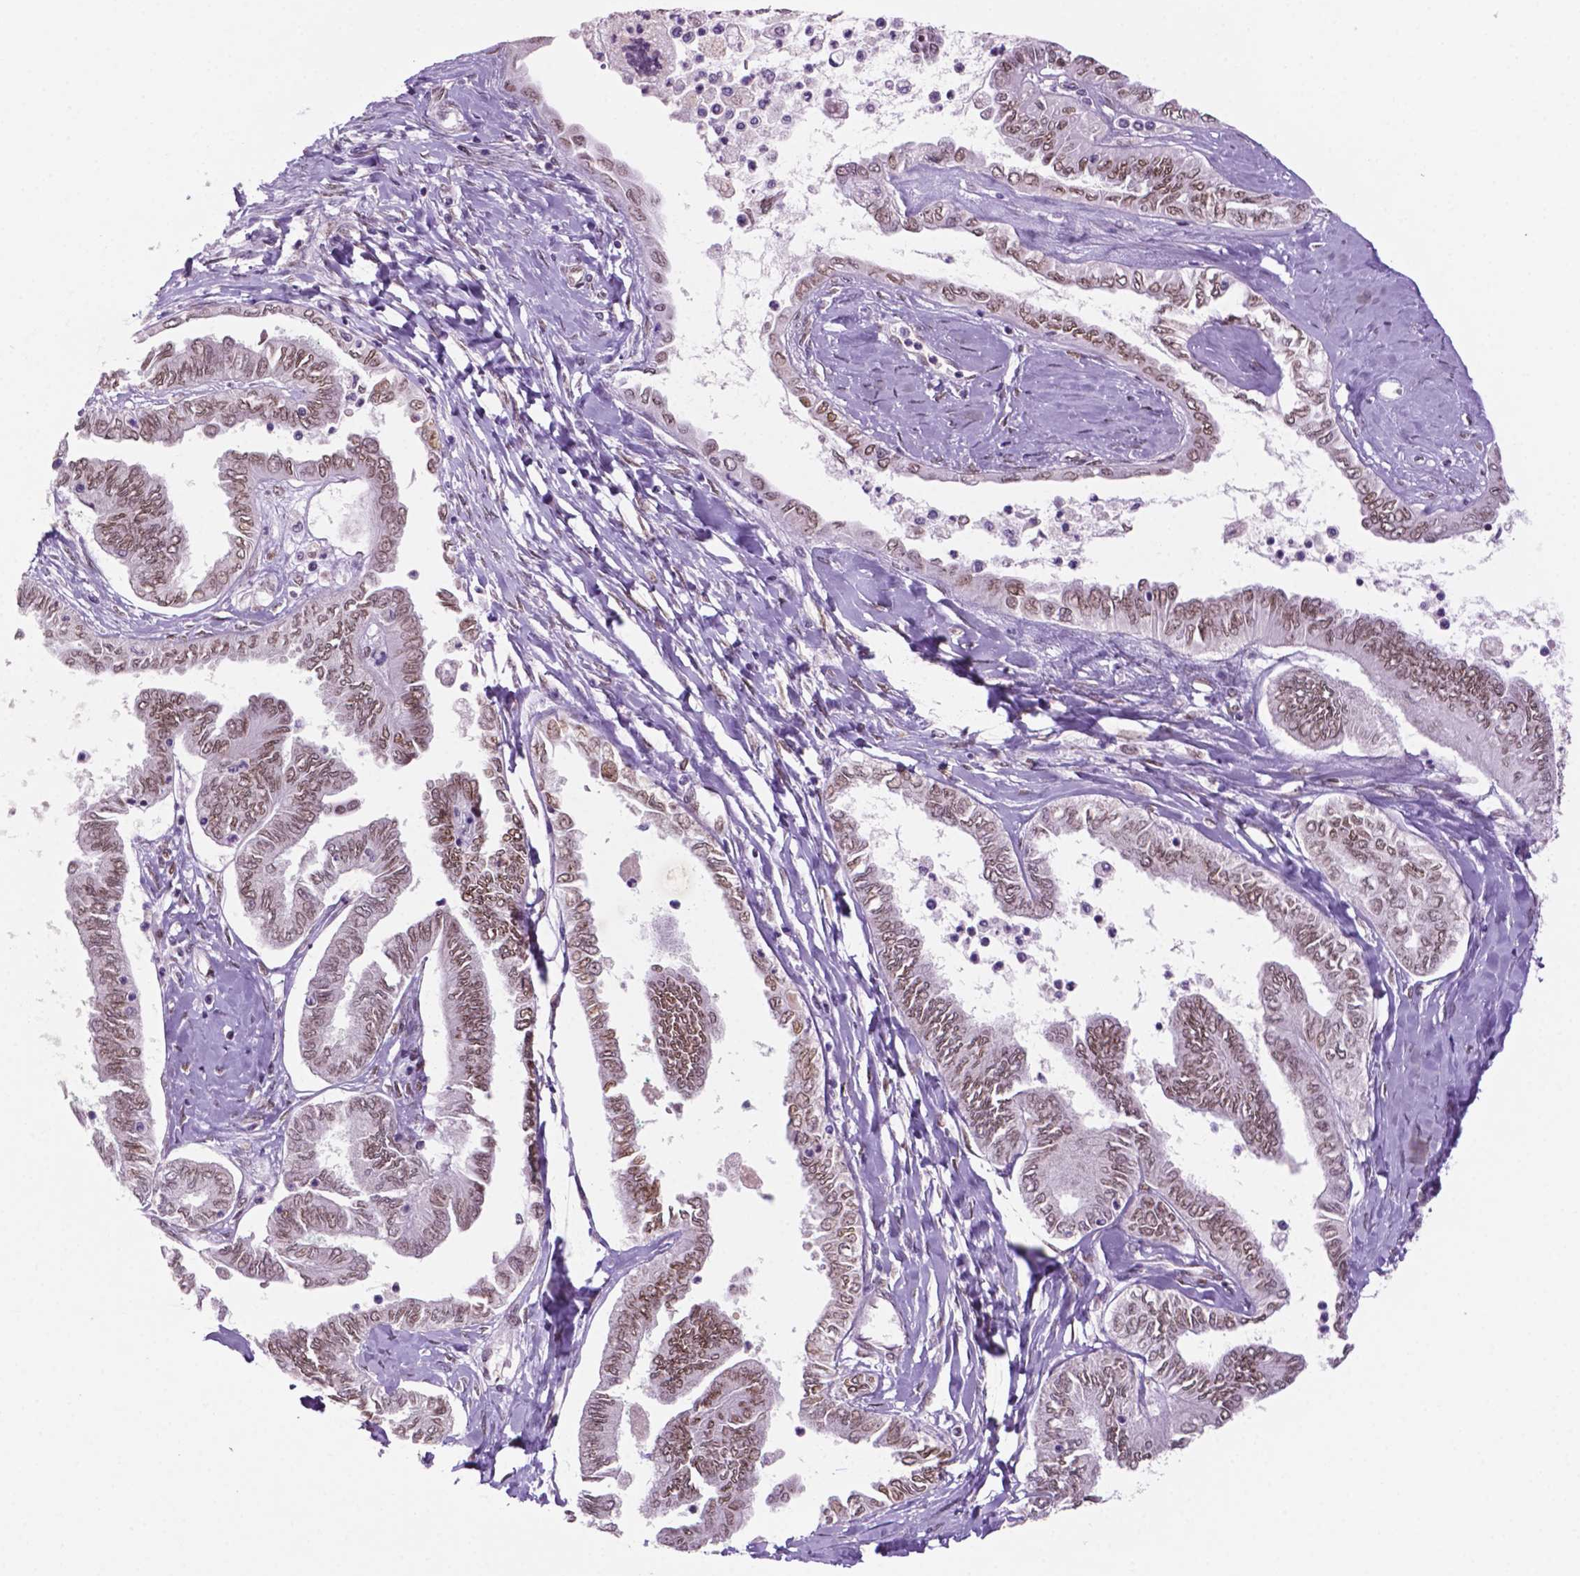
{"staining": {"intensity": "weak", "quantity": "25%-75%", "location": "nuclear"}, "tissue": "ovarian cancer", "cell_type": "Tumor cells", "image_type": "cancer", "snomed": [{"axis": "morphology", "description": "Carcinoma, endometroid"}, {"axis": "topography", "description": "Ovary"}], "caption": "Ovarian cancer (endometroid carcinoma) was stained to show a protein in brown. There is low levels of weak nuclear positivity in about 25%-75% of tumor cells.", "gene": "MLH1", "patient": {"sex": "female", "age": 70}}